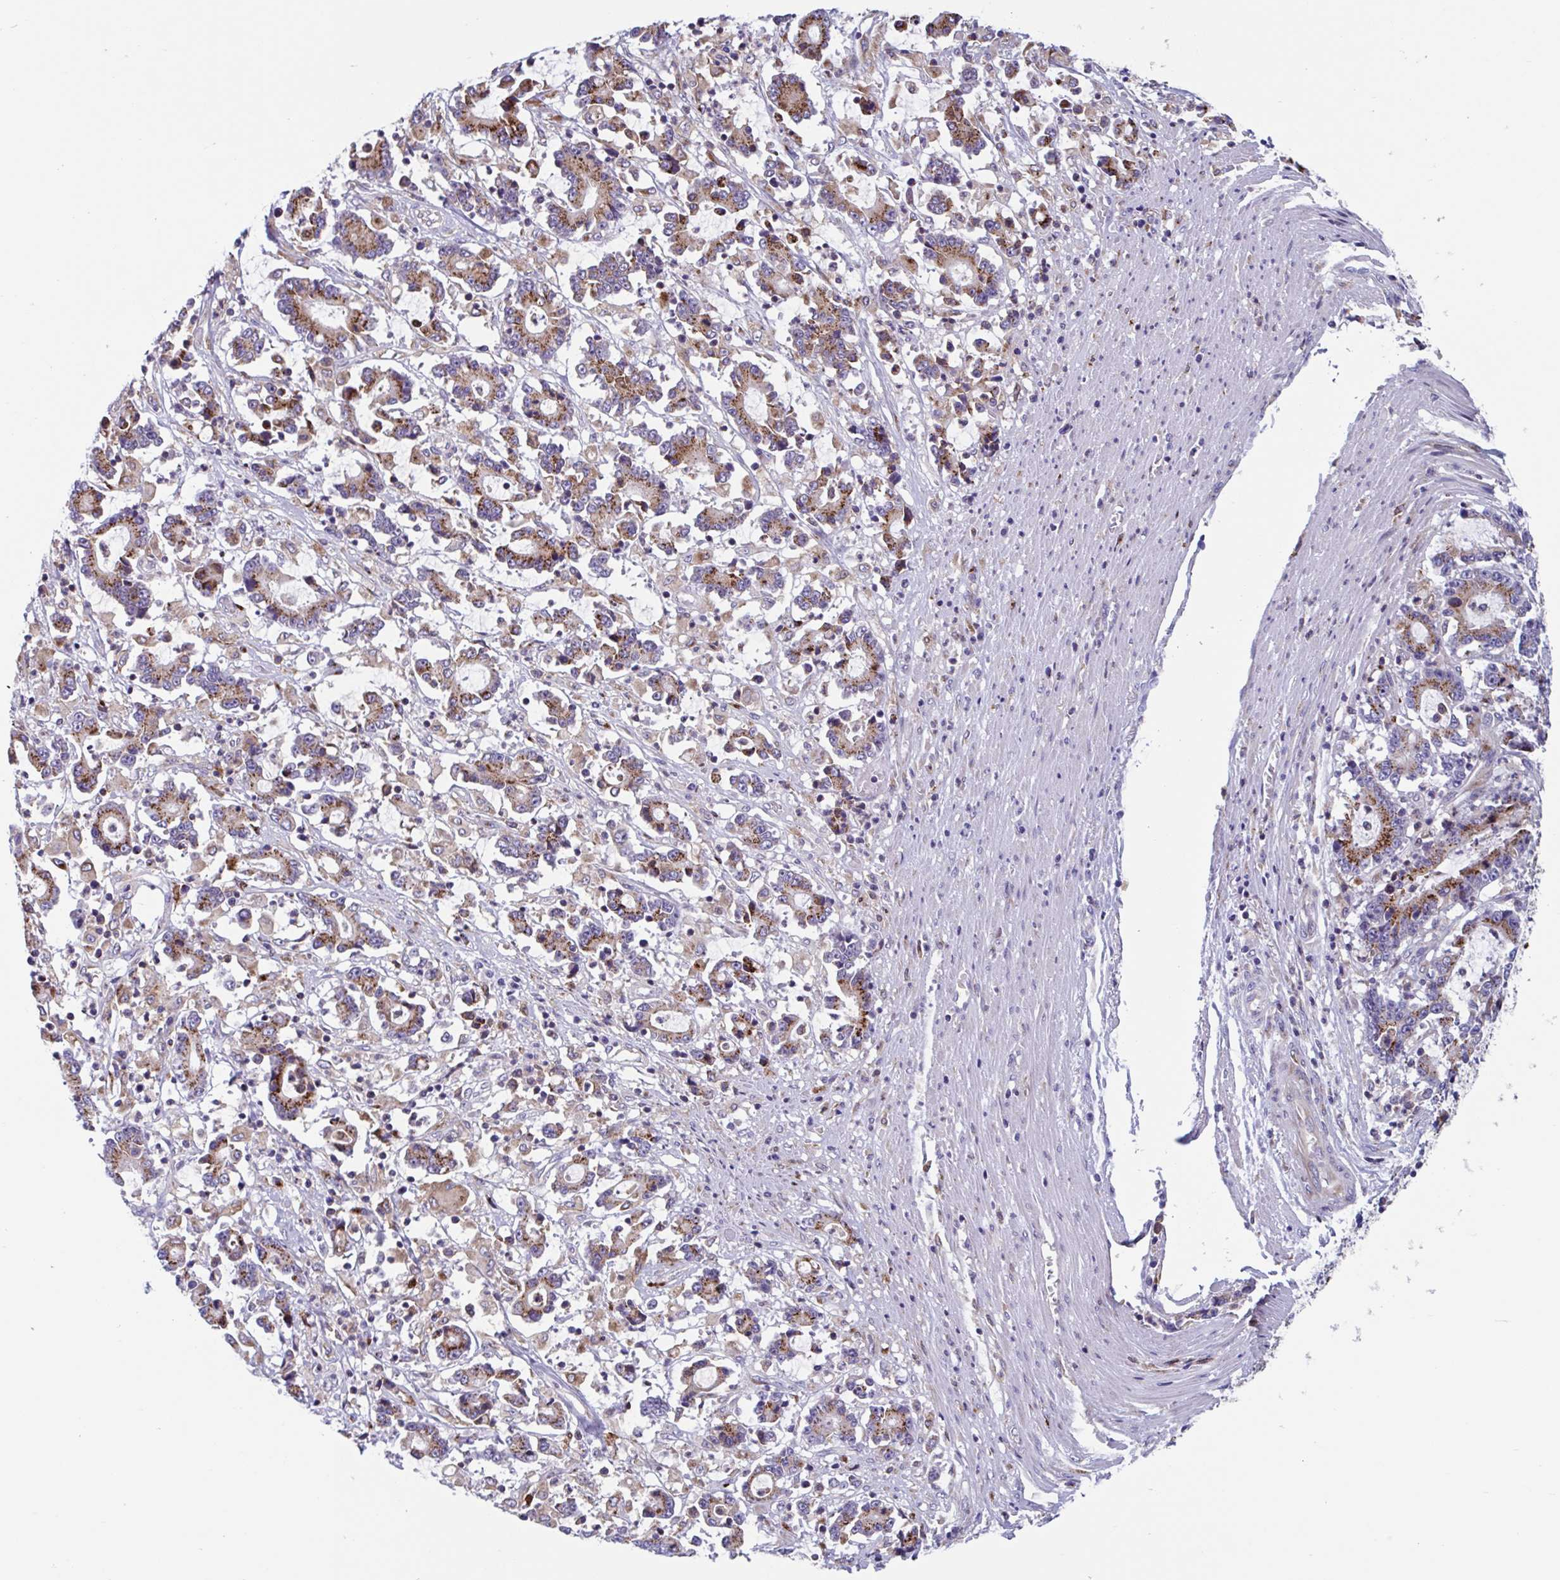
{"staining": {"intensity": "moderate", "quantity": "25%-75%", "location": "cytoplasmic/membranous"}, "tissue": "stomach cancer", "cell_type": "Tumor cells", "image_type": "cancer", "snomed": [{"axis": "morphology", "description": "Adenocarcinoma, NOS"}, {"axis": "topography", "description": "Stomach, upper"}], "caption": "Brown immunohistochemical staining in human stomach adenocarcinoma exhibits moderate cytoplasmic/membranous expression in approximately 25%-75% of tumor cells.", "gene": "RFK", "patient": {"sex": "male", "age": 68}}